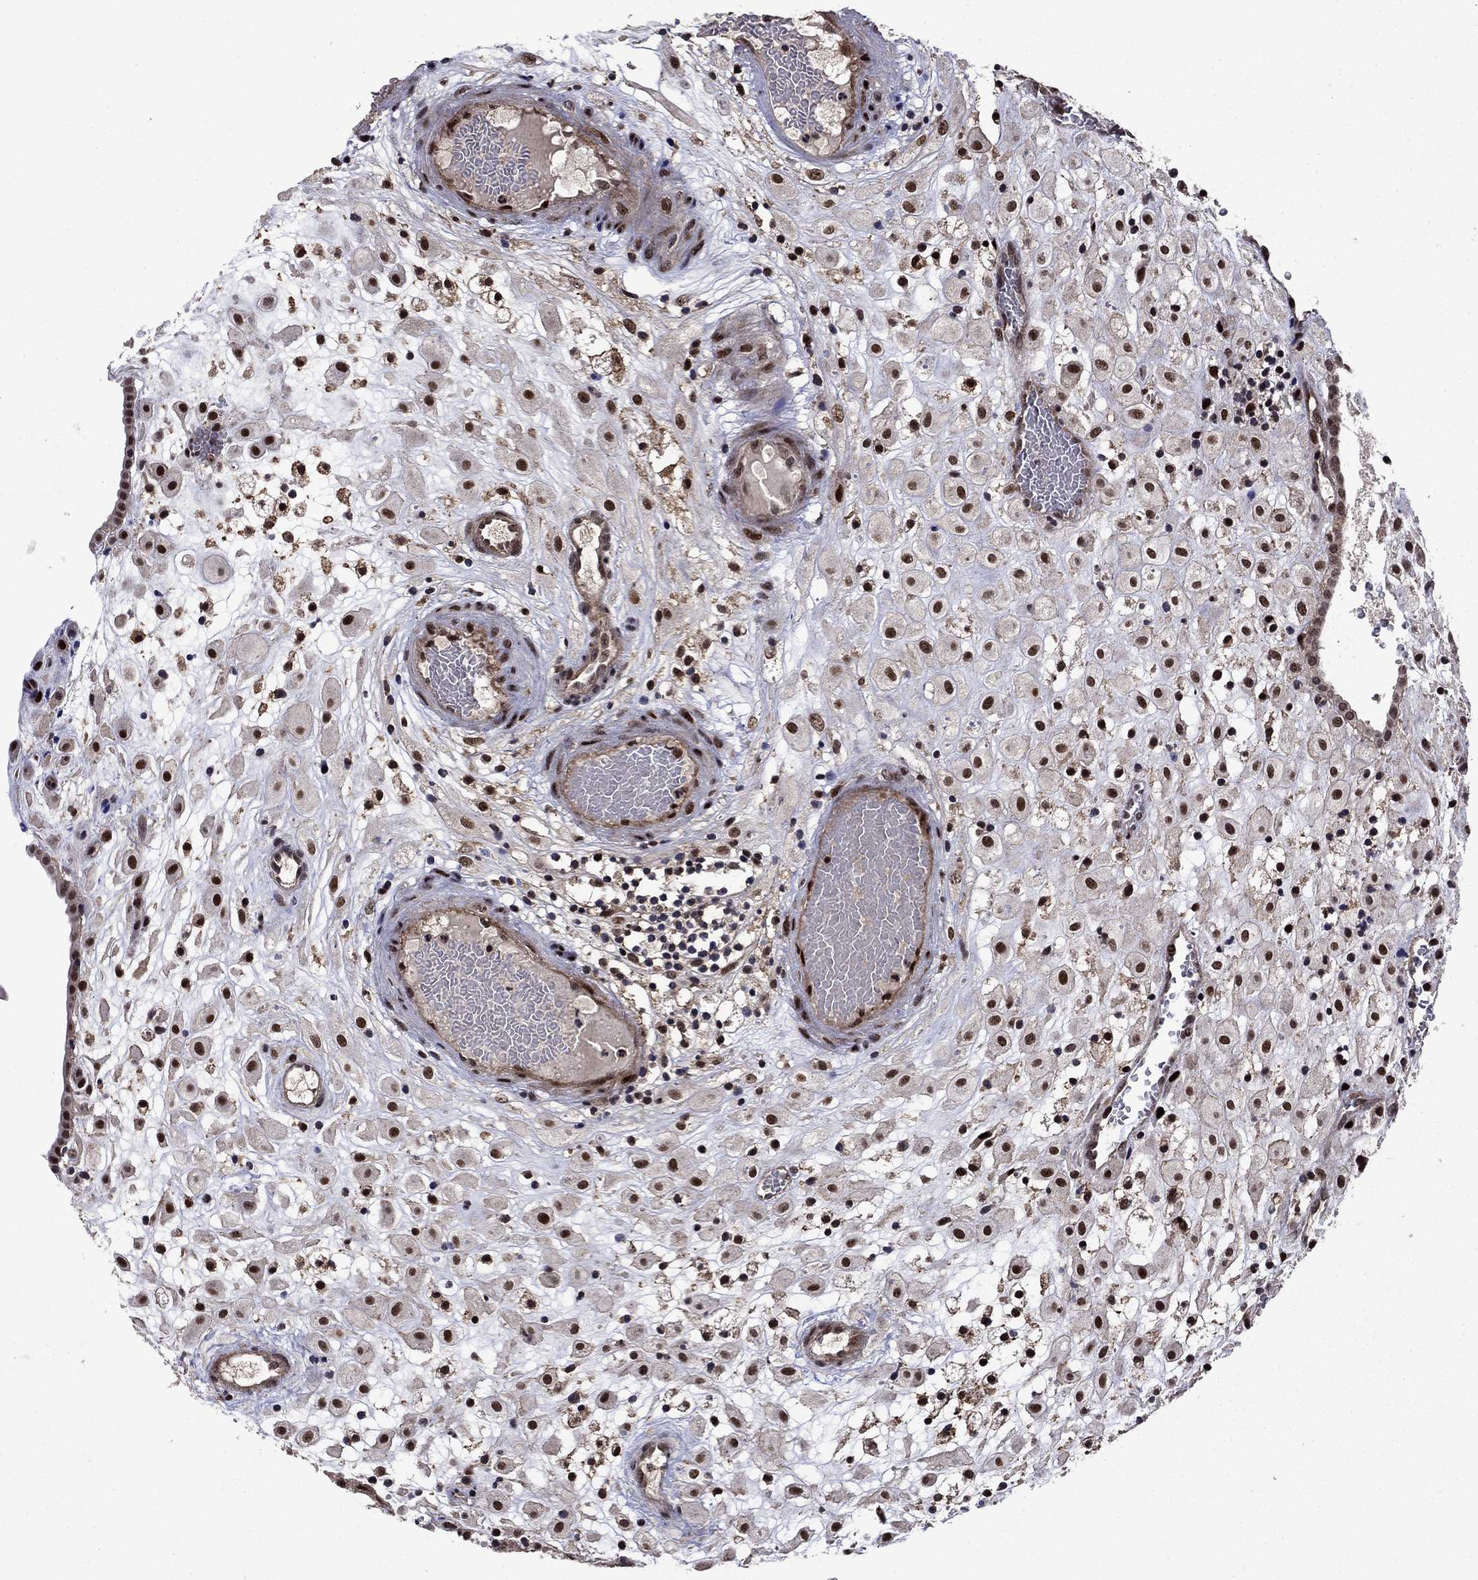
{"staining": {"intensity": "strong", "quantity": ">75%", "location": "nuclear"}, "tissue": "placenta", "cell_type": "Decidual cells", "image_type": "normal", "snomed": [{"axis": "morphology", "description": "Normal tissue, NOS"}, {"axis": "topography", "description": "Placenta"}], "caption": "Immunohistochemistry (IHC) of unremarkable human placenta demonstrates high levels of strong nuclear expression in approximately >75% of decidual cells. (DAB (3,3'-diaminobenzidine) IHC, brown staining for protein, blue staining for nuclei).", "gene": "AGTPBP1", "patient": {"sex": "female", "age": 24}}